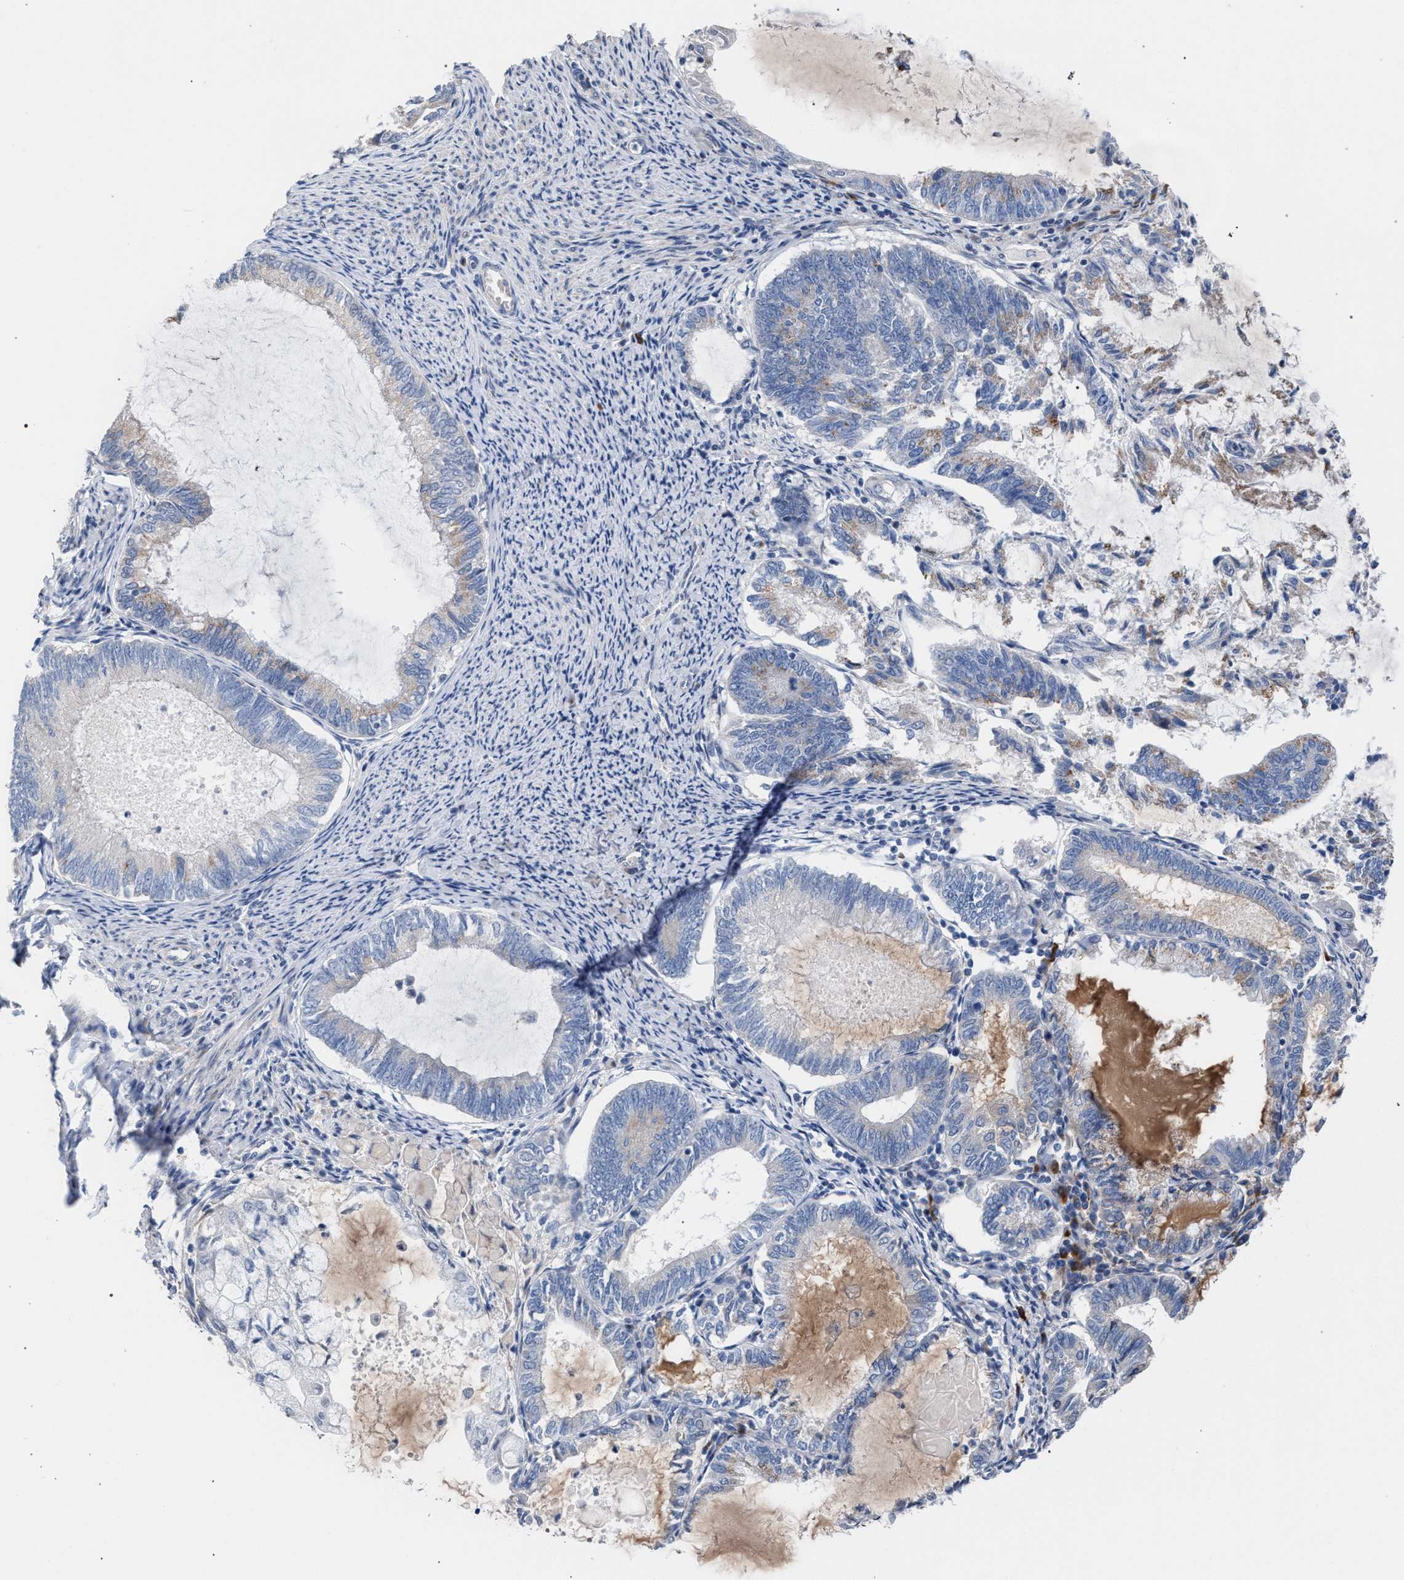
{"staining": {"intensity": "moderate", "quantity": "<25%", "location": "cytoplasmic/membranous"}, "tissue": "endometrial cancer", "cell_type": "Tumor cells", "image_type": "cancer", "snomed": [{"axis": "morphology", "description": "Adenocarcinoma, NOS"}, {"axis": "topography", "description": "Endometrium"}], "caption": "Adenocarcinoma (endometrial) tissue shows moderate cytoplasmic/membranous positivity in about <25% of tumor cells, visualized by immunohistochemistry.", "gene": "RNF135", "patient": {"sex": "female", "age": 86}}